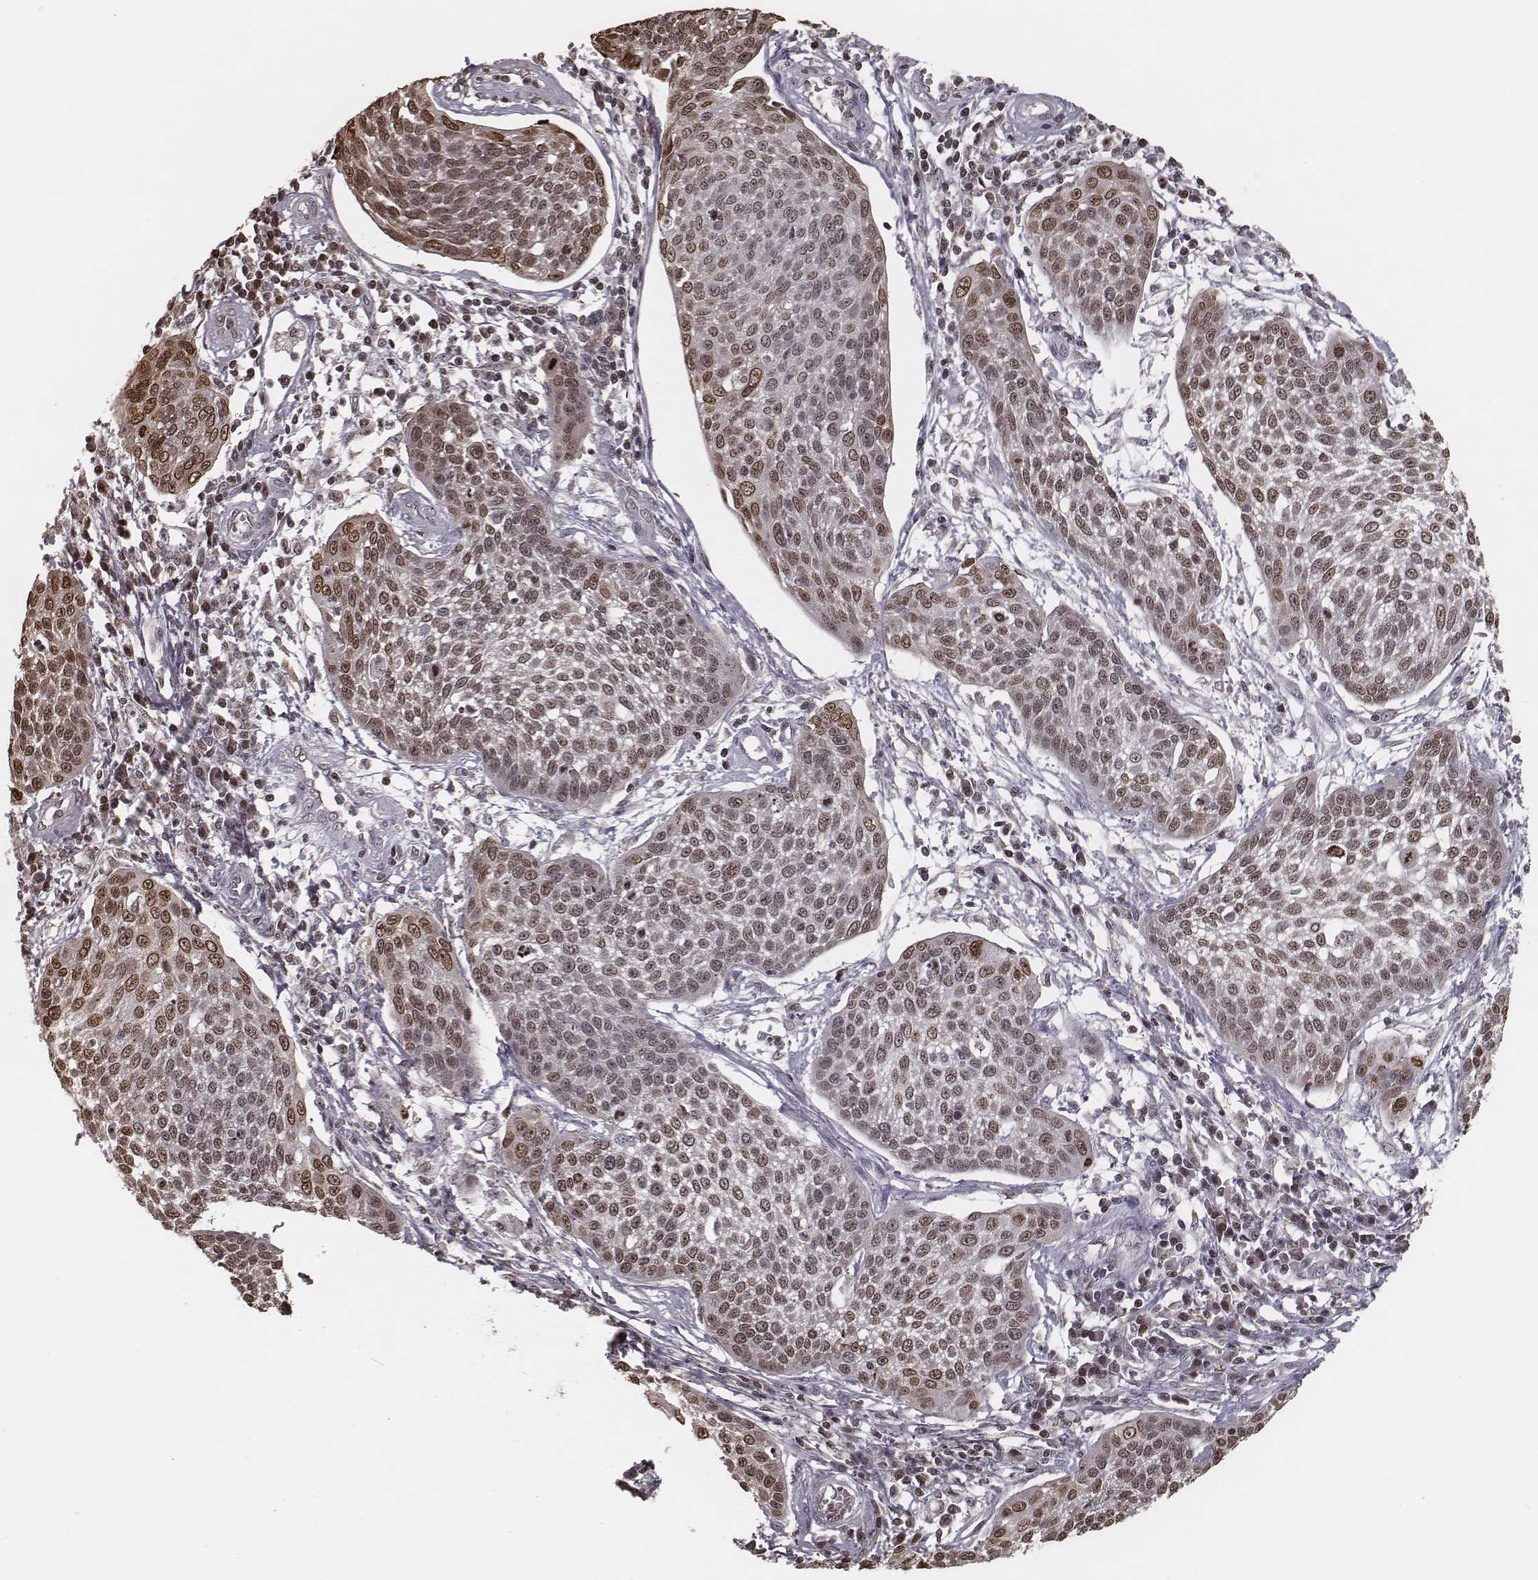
{"staining": {"intensity": "moderate", "quantity": ">75%", "location": "nuclear"}, "tissue": "cervical cancer", "cell_type": "Tumor cells", "image_type": "cancer", "snomed": [{"axis": "morphology", "description": "Squamous cell carcinoma, NOS"}, {"axis": "topography", "description": "Cervix"}], "caption": "There is medium levels of moderate nuclear positivity in tumor cells of squamous cell carcinoma (cervical), as demonstrated by immunohistochemical staining (brown color).", "gene": "HMGA2", "patient": {"sex": "female", "age": 34}}